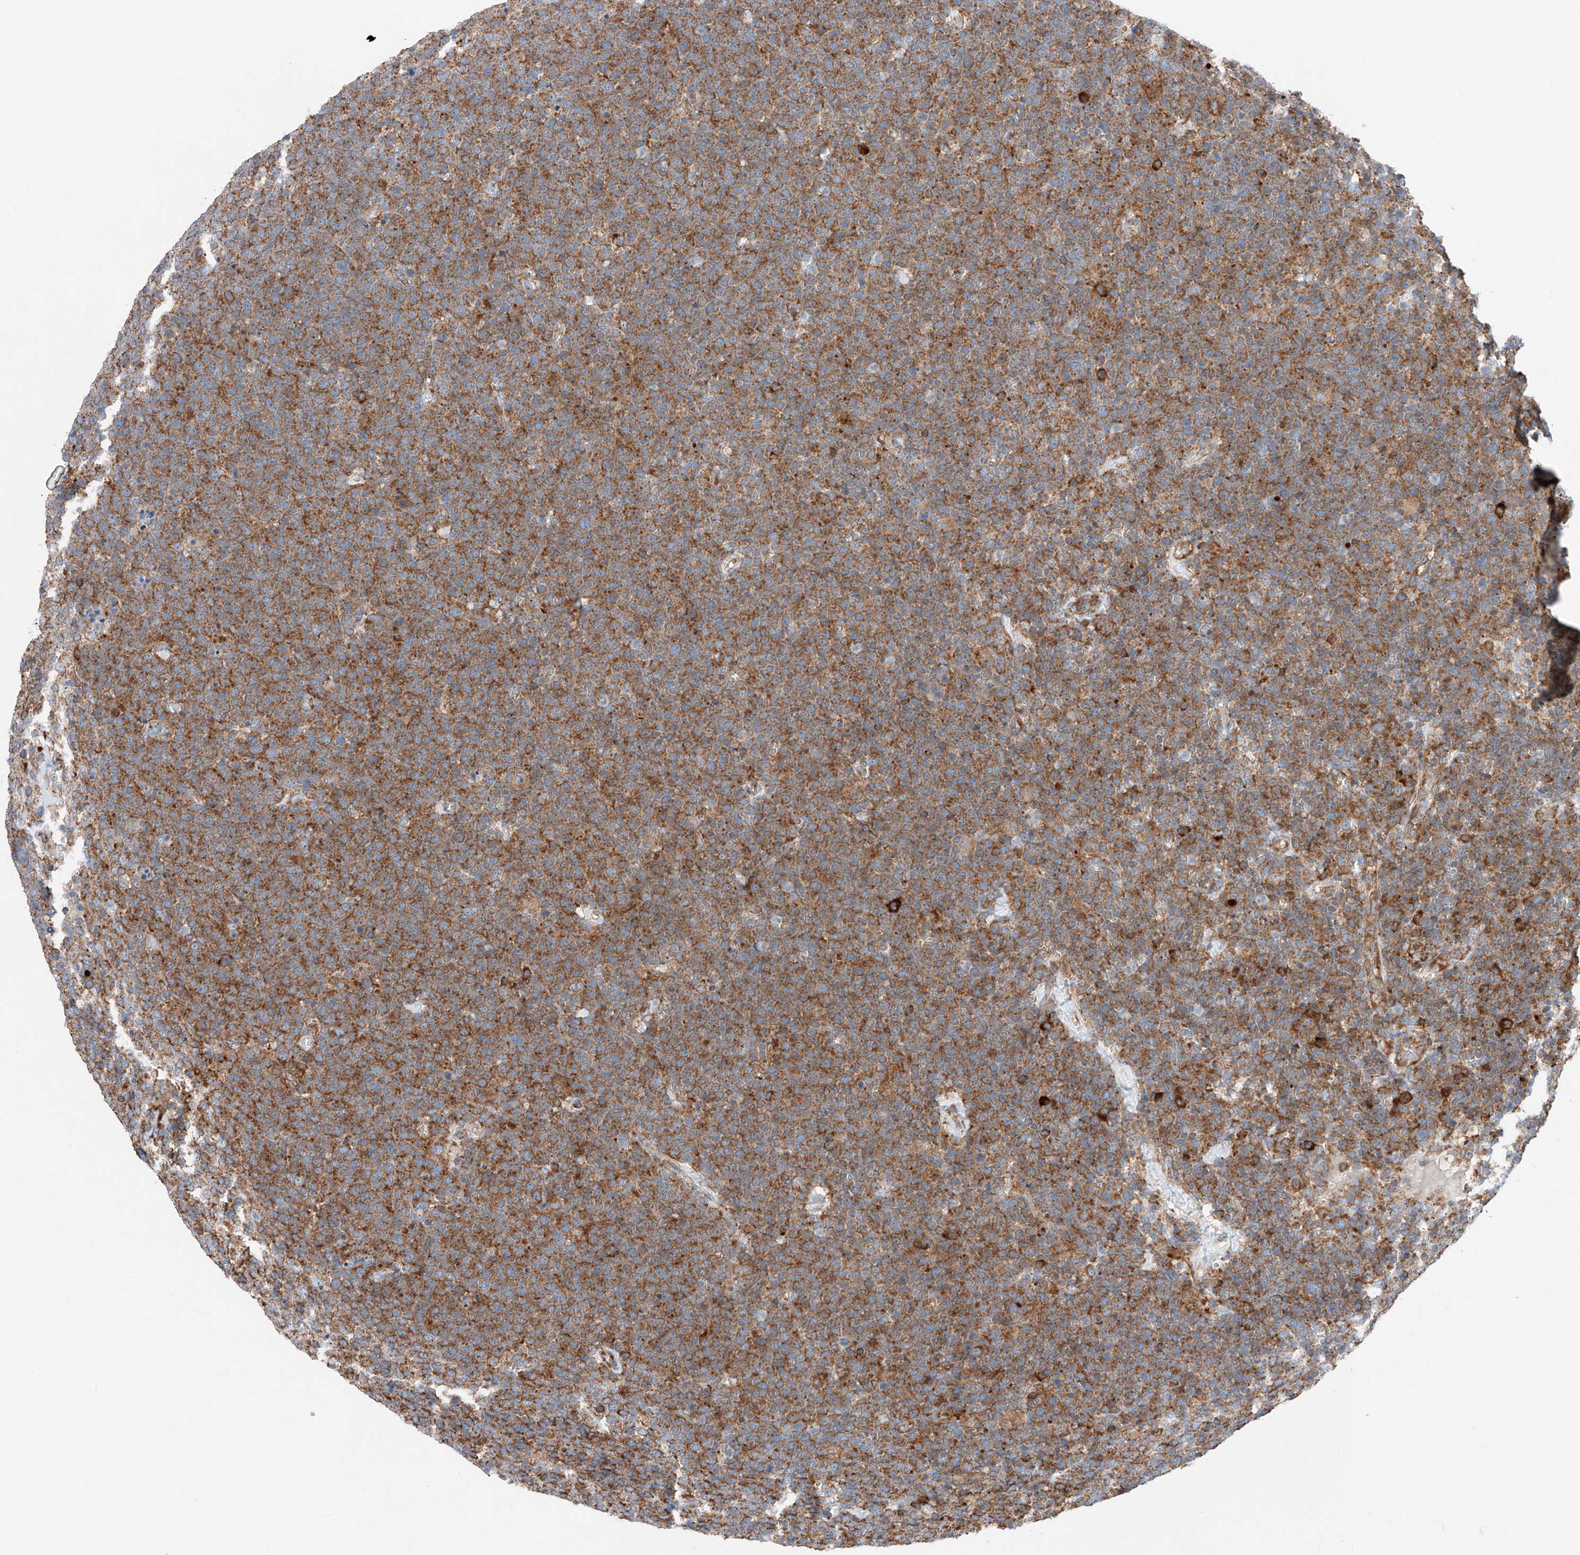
{"staining": {"intensity": "moderate", "quantity": ">75%", "location": "cytoplasmic/membranous"}, "tissue": "lymphoma", "cell_type": "Tumor cells", "image_type": "cancer", "snomed": [{"axis": "morphology", "description": "Malignant lymphoma, non-Hodgkin's type, High grade"}, {"axis": "topography", "description": "Lymph node"}], "caption": "Approximately >75% of tumor cells in lymphoma exhibit moderate cytoplasmic/membranous protein staining as visualized by brown immunohistochemical staining.", "gene": "CRELD1", "patient": {"sex": "male", "age": 61}}